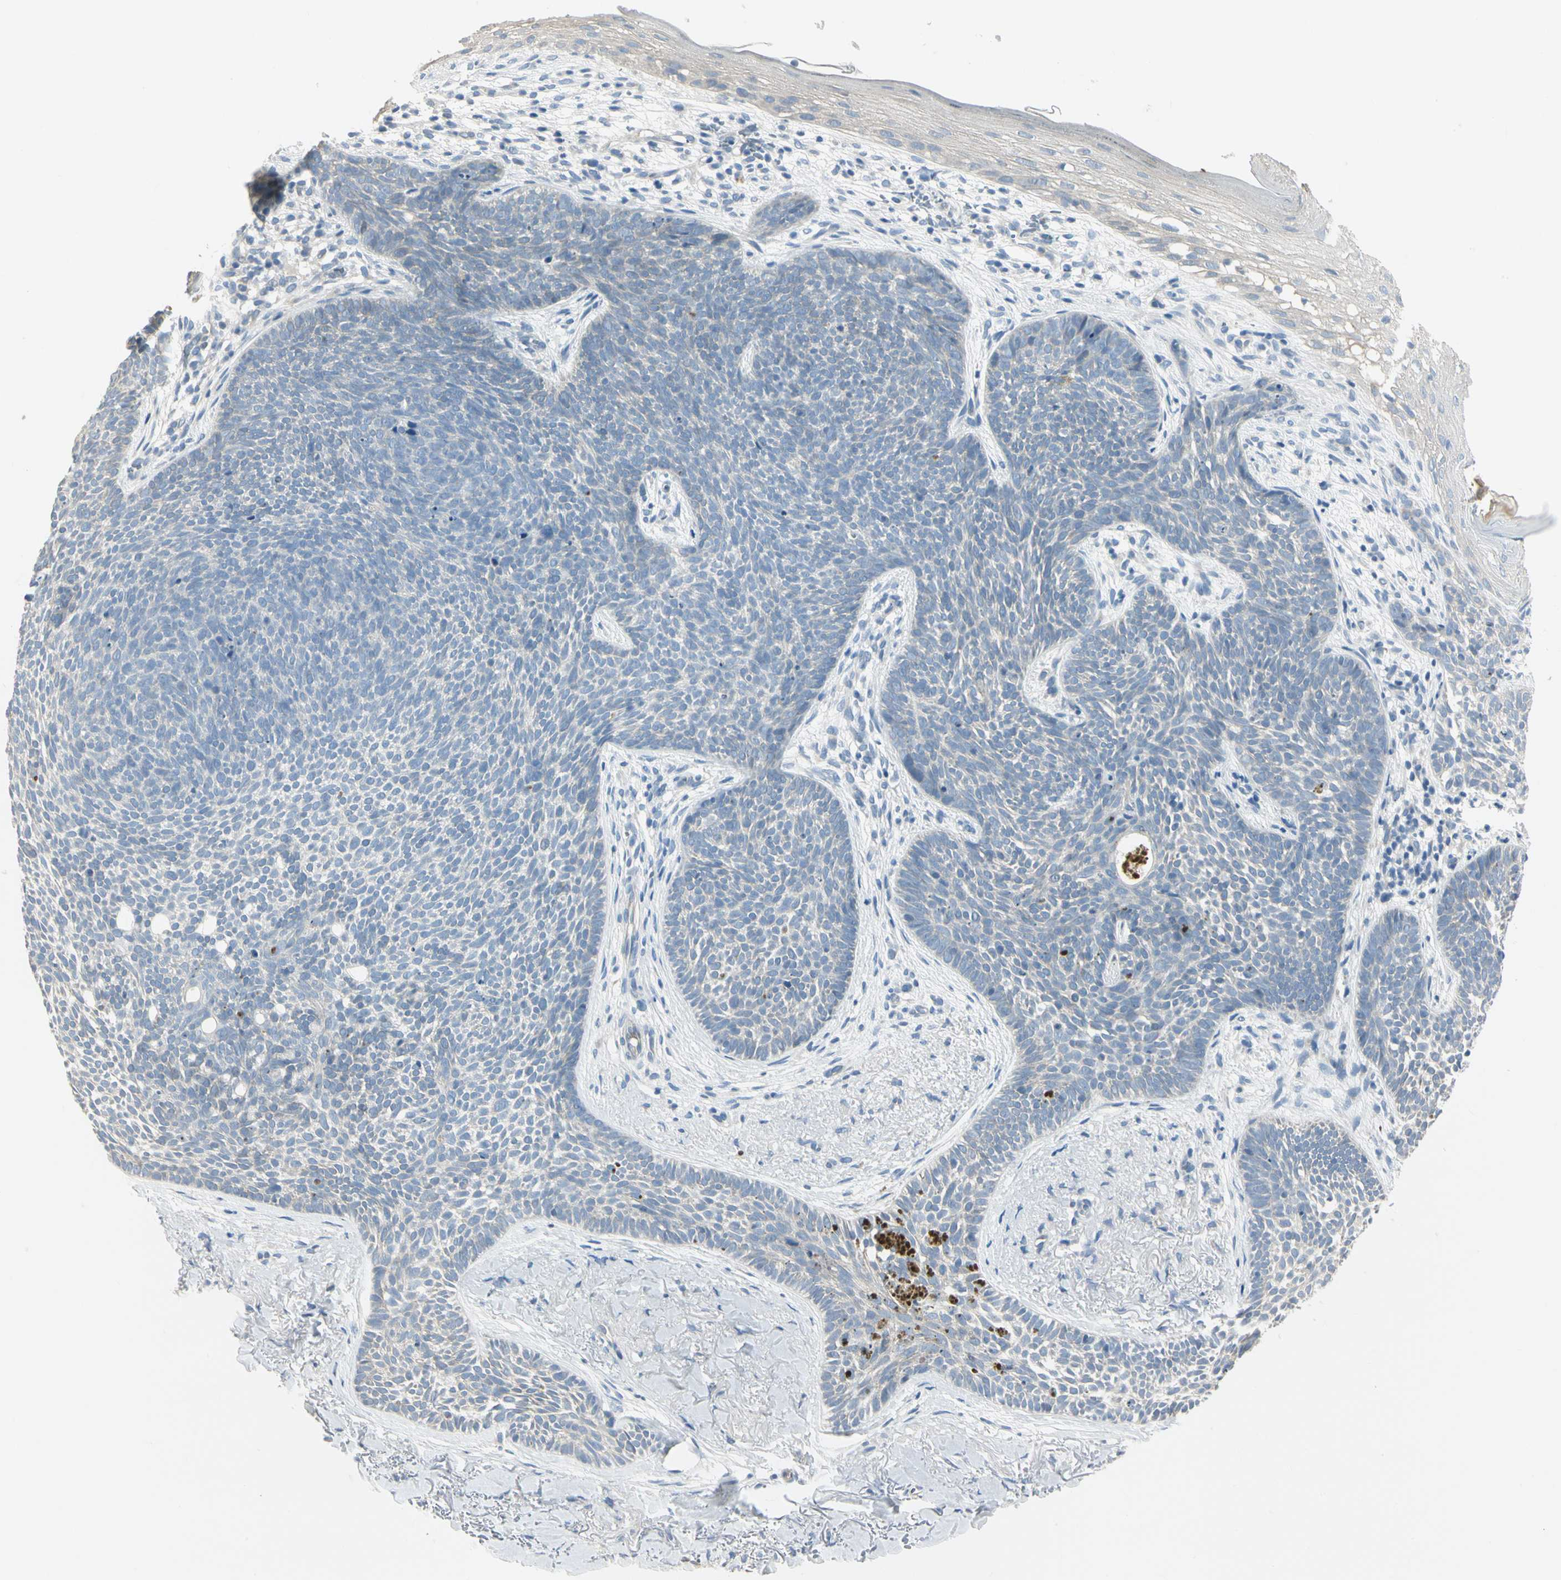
{"staining": {"intensity": "negative", "quantity": "none", "location": "none"}, "tissue": "skin cancer", "cell_type": "Tumor cells", "image_type": "cancer", "snomed": [{"axis": "morphology", "description": "Basal cell carcinoma"}, {"axis": "topography", "description": "Skin"}], "caption": "A high-resolution micrograph shows immunohistochemistry staining of skin cancer, which shows no significant staining in tumor cells. (Brightfield microscopy of DAB immunohistochemistry at high magnification).", "gene": "SPINK4", "patient": {"sex": "female", "age": 70}}